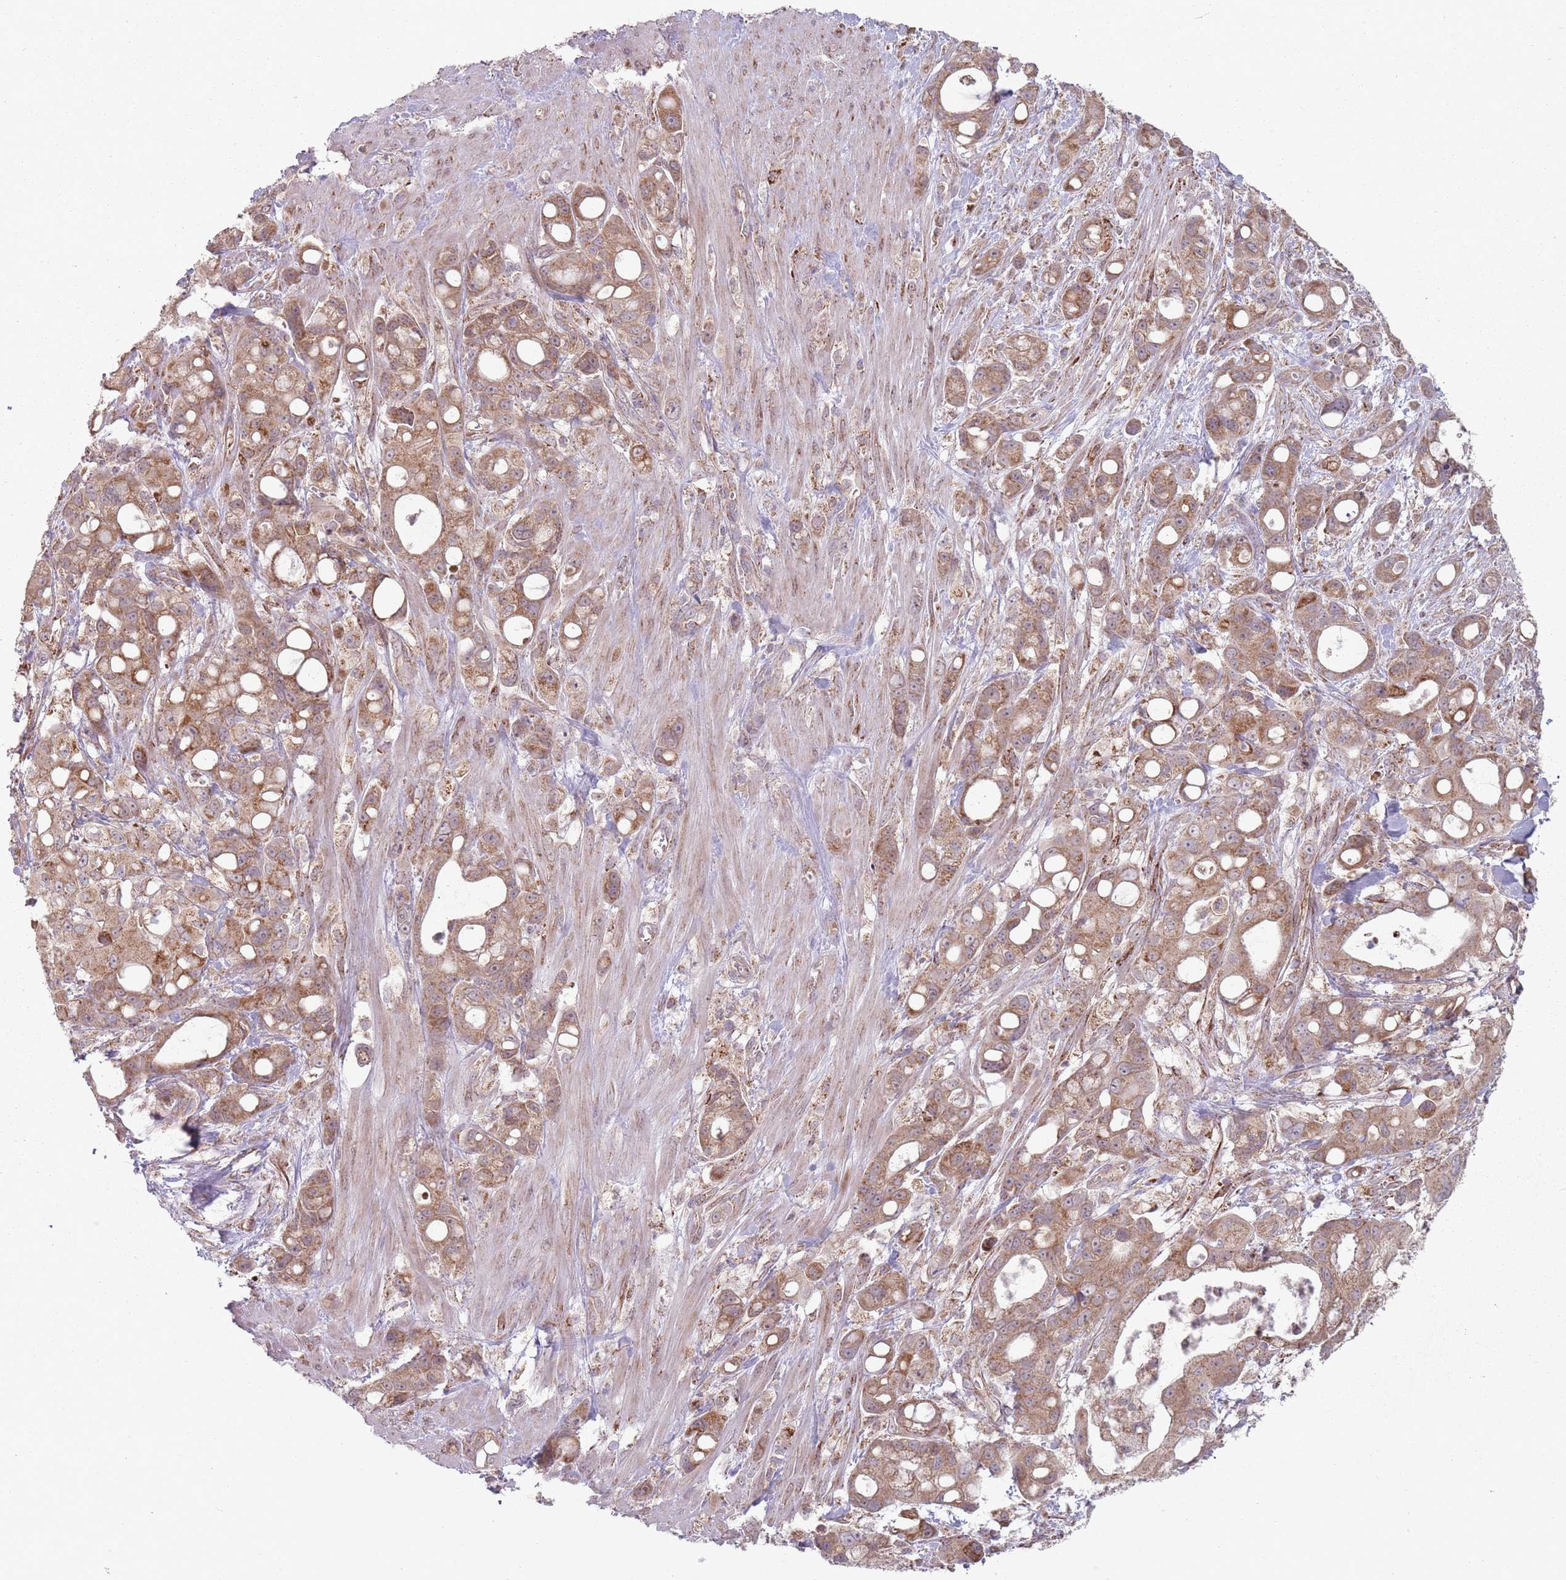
{"staining": {"intensity": "moderate", "quantity": ">75%", "location": "cytoplasmic/membranous"}, "tissue": "pancreatic cancer", "cell_type": "Tumor cells", "image_type": "cancer", "snomed": [{"axis": "morphology", "description": "Adenocarcinoma, NOS"}, {"axis": "topography", "description": "Pancreas"}], "caption": "Pancreatic cancer stained with a brown dye reveals moderate cytoplasmic/membranous positive staining in approximately >75% of tumor cells.", "gene": "OR10Q1", "patient": {"sex": "male", "age": 68}}